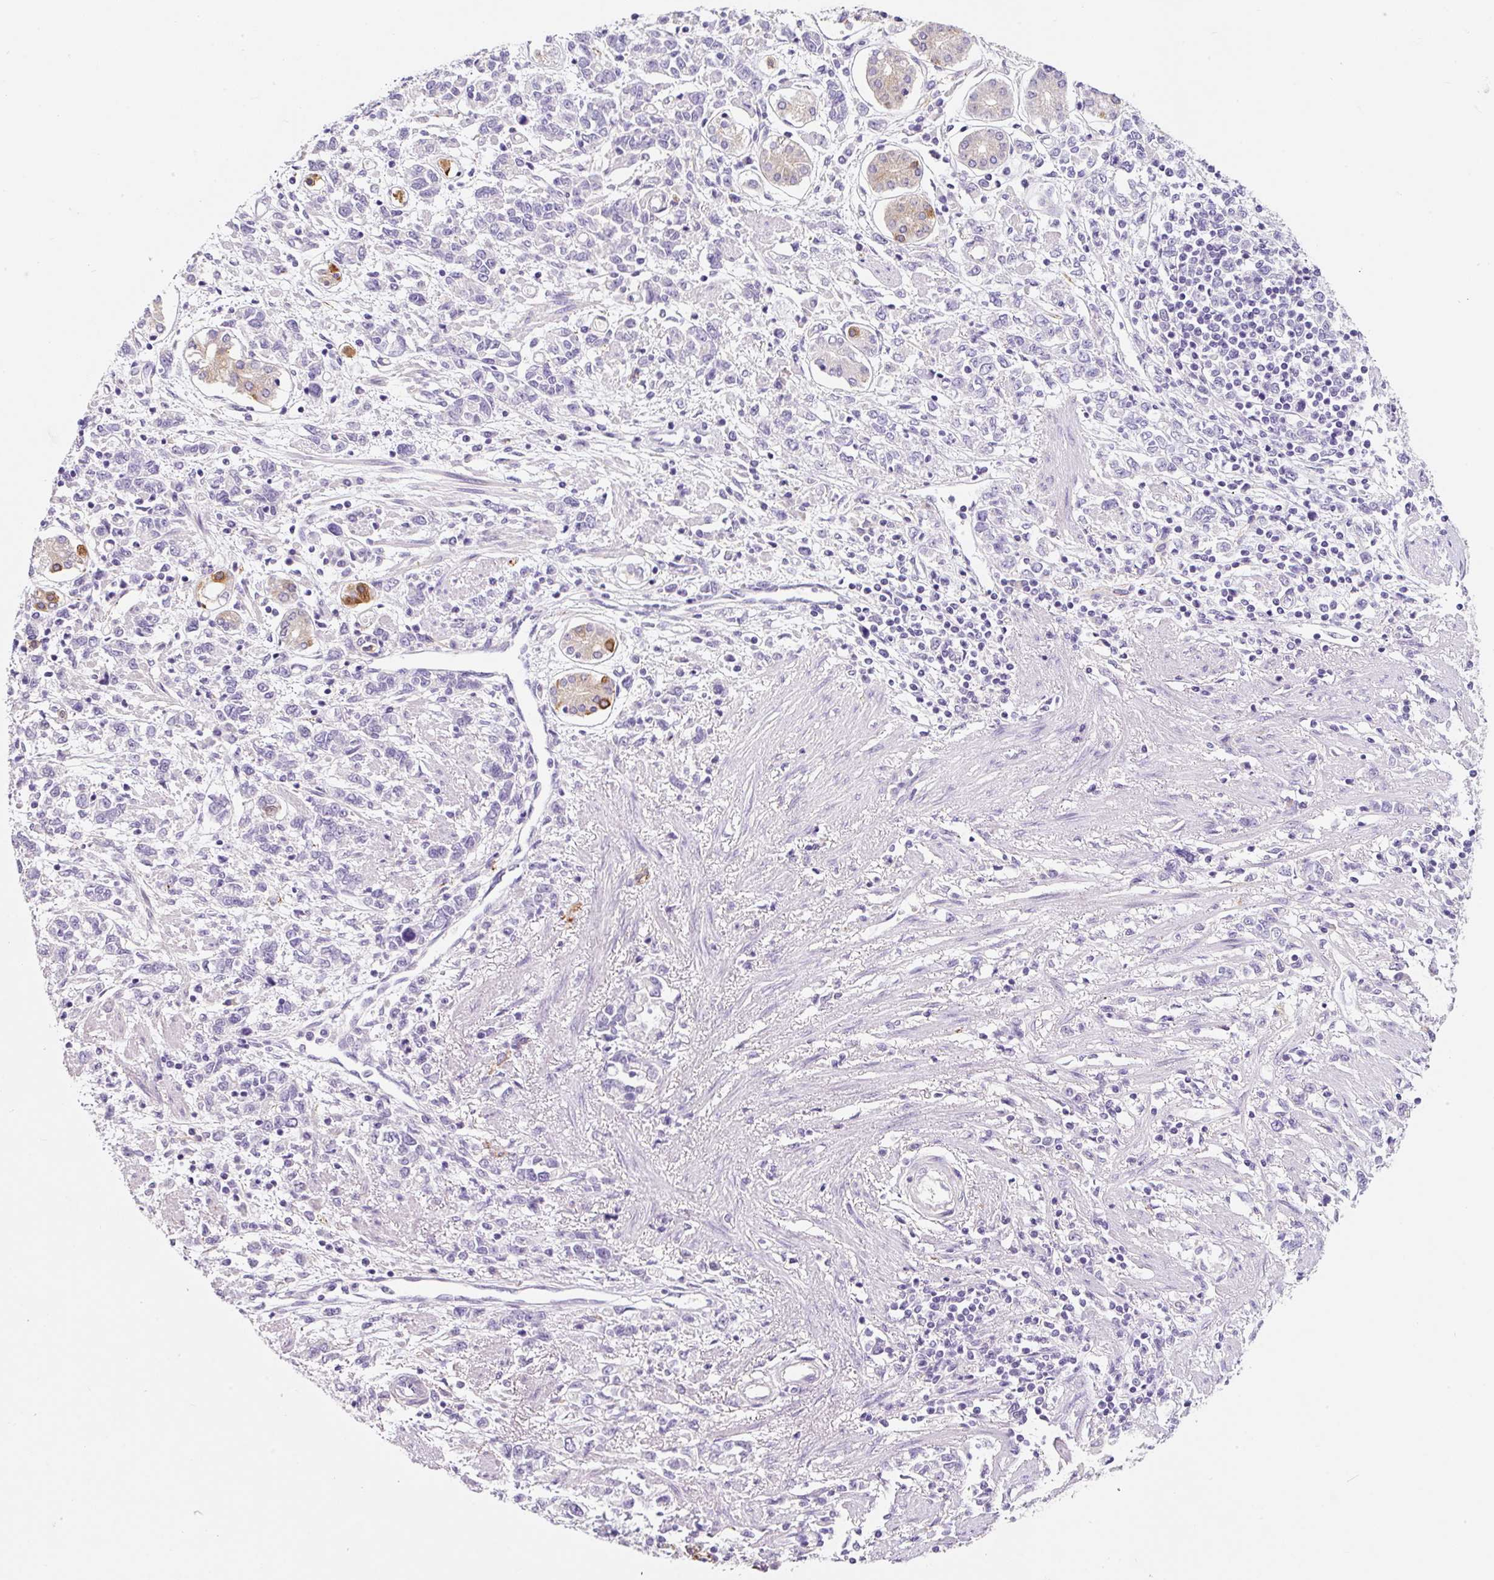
{"staining": {"intensity": "negative", "quantity": "none", "location": "none"}, "tissue": "stomach cancer", "cell_type": "Tumor cells", "image_type": "cancer", "snomed": [{"axis": "morphology", "description": "Adenocarcinoma, NOS"}, {"axis": "topography", "description": "Stomach"}], "caption": "Adenocarcinoma (stomach) was stained to show a protein in brown. There is no significant expression in tumor cells.", "gene": "SYP", "patient": {"sex": "female", "age": 76}}